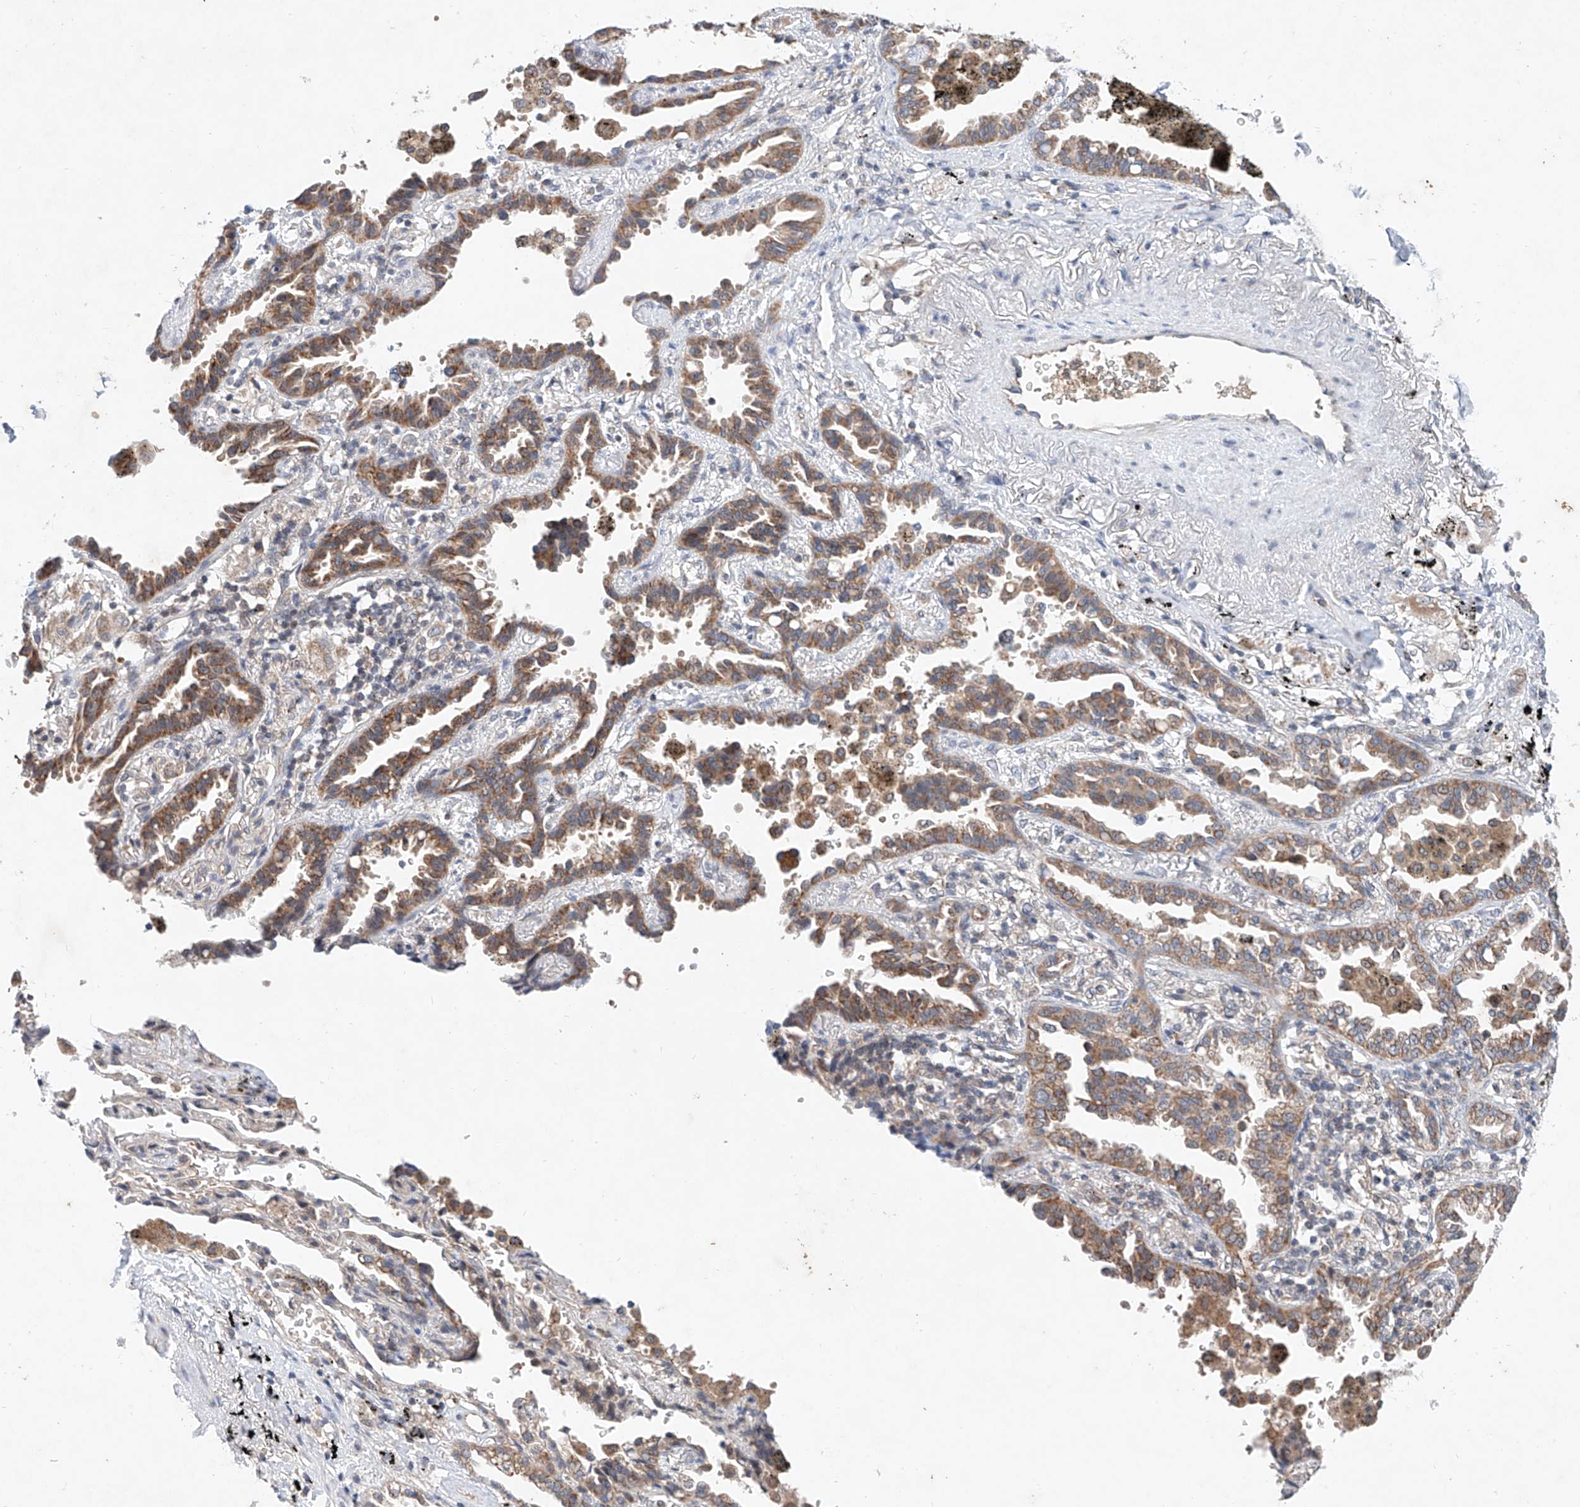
{"staining": {"intensity": "moderate", "quantity": ">75%", "location": "cytoplasmic/membranous"}, "tissue": "lung cancer", "cell_type": "Tumor cells", "image_type": "cancer", "snomed": [{"axis": "morphology", "description": "Normal tissue, NOS"}, {"axis": "morphology", "description": "Adenocarcinoma, NOS"}, {"axis": "topography", "description": "Lung"}], "caption": "Protein staining reveals moderate cytoplasmic/membranous expression in approximately >75% of tumor cells in lung cancer (adenocarcinoma). (DAB IHC, brown staining for protein, blue staining for nuclei).", "gene": "FASTK", "patient": {"sex": "male", "age": 59}}